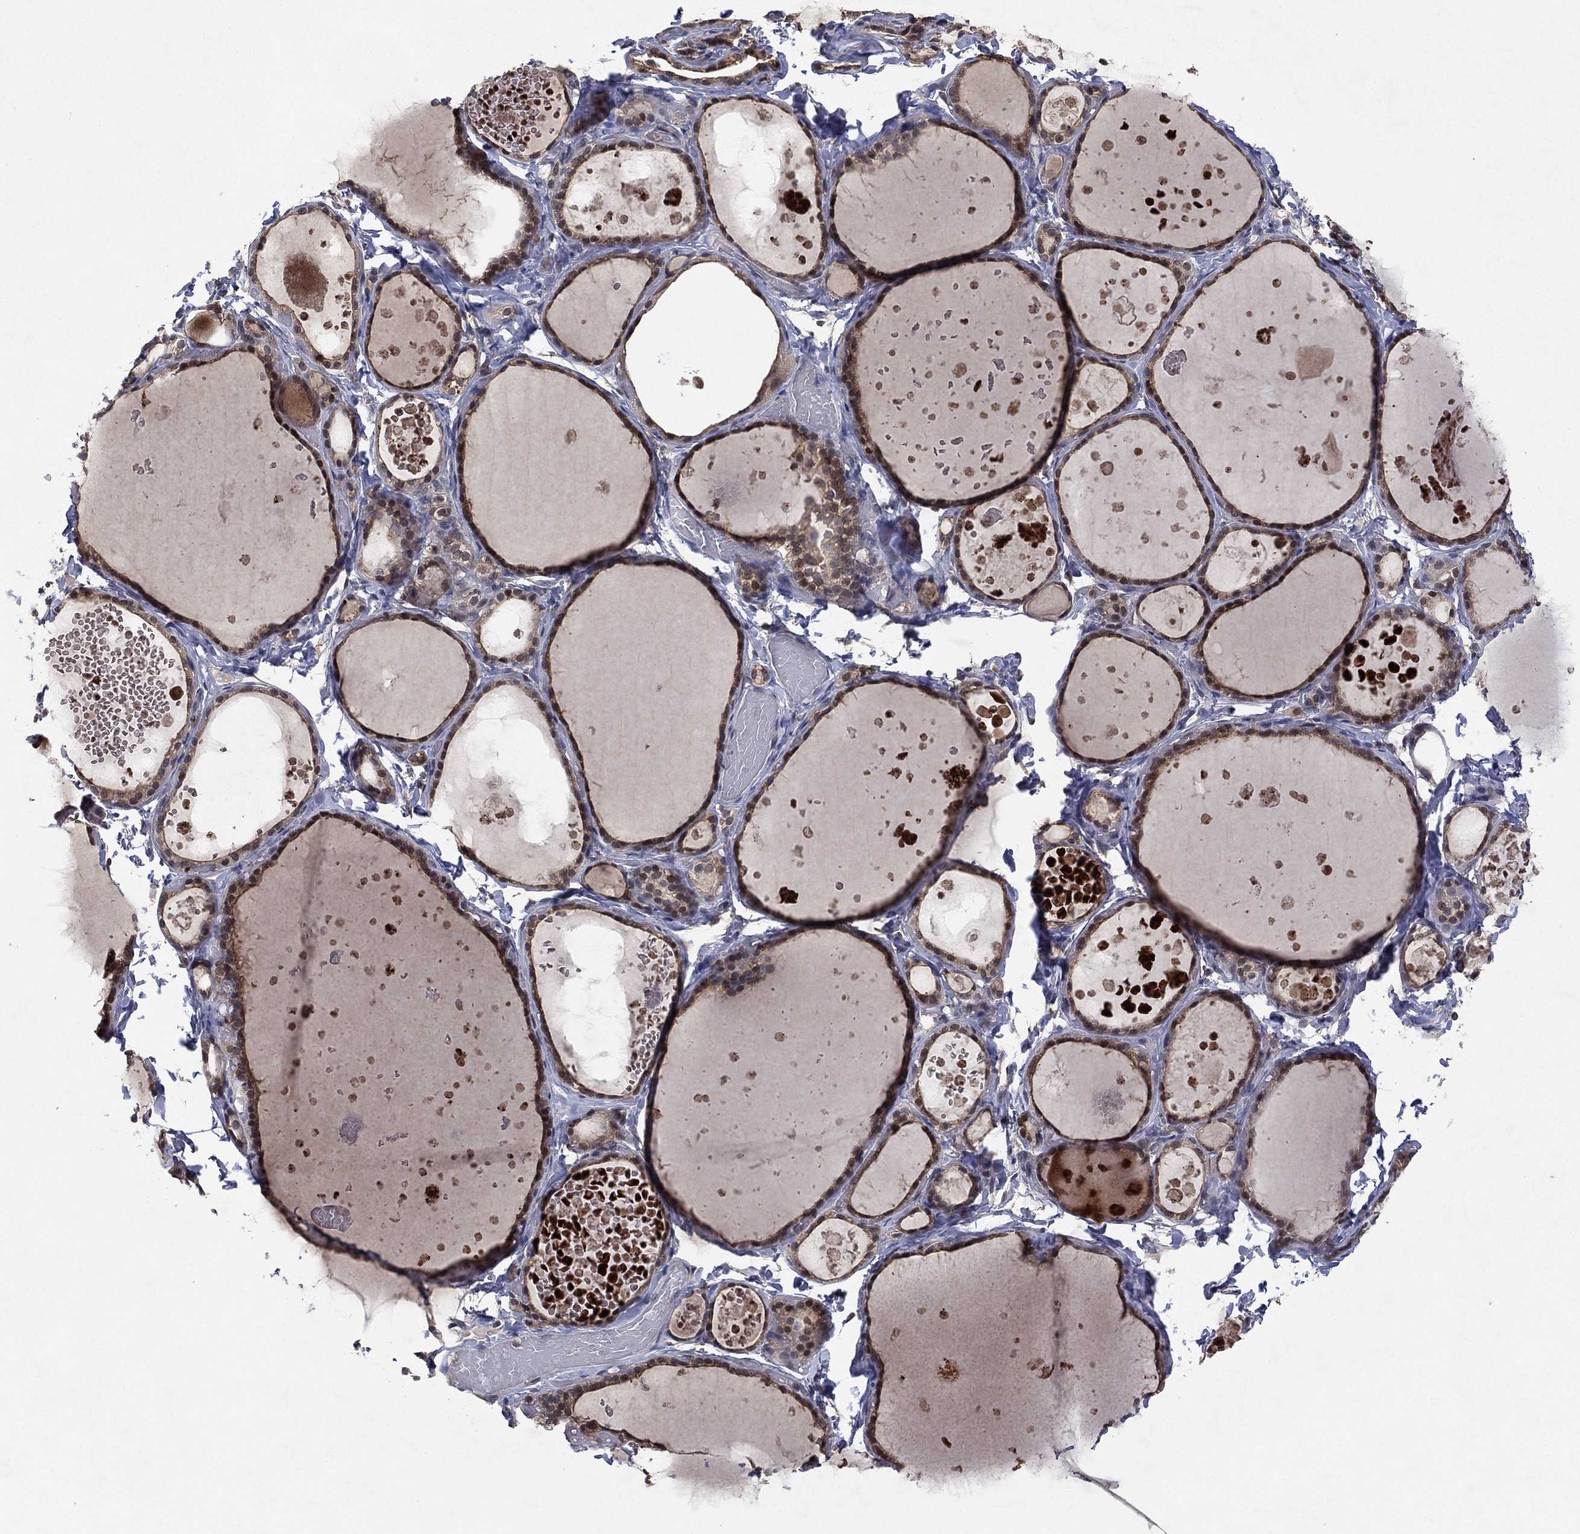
{"staining": {"intensity": "weak", "quantity": "25%-75%", "location": "cytoplasmic/membranous"}, "tissue": "thyroid gland", "cell_type": "Glandular cells", "image_type": "normal", "snomed": [{"axis": "morphology", "description": "Normal tissue, NOS"}, {"axis": "topography", "description": "Thyroid gland"}], "caption": "Glandular cells show low levels of weak cytoplasmic/membranous staining in about 25%-75% of cells in normal thyroid gland.", "gene": "ATG4B", "patient": {"sex": "female", "age": 56}}